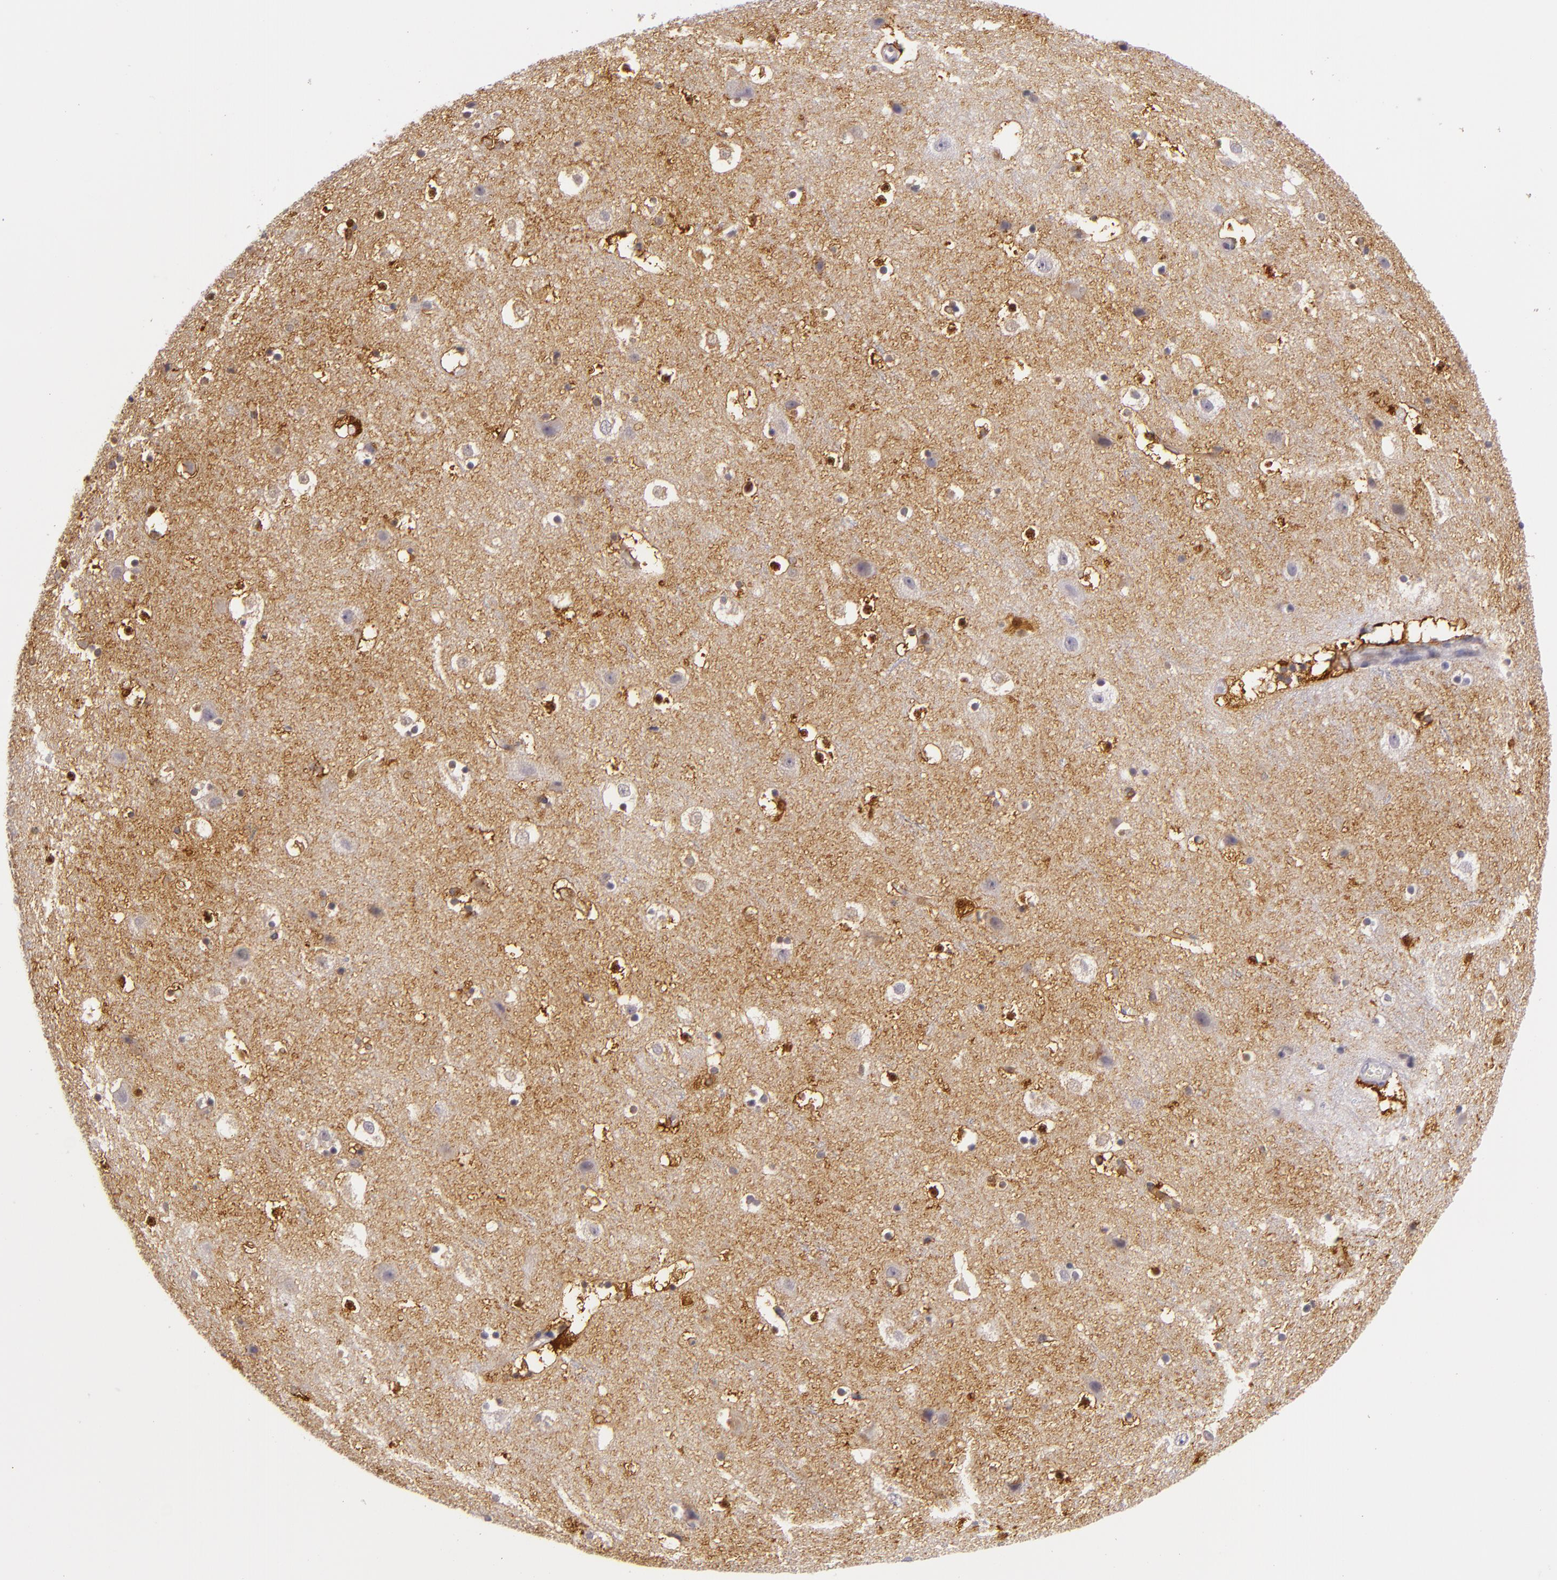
{"staining": {"intensity": "moderate", "quantity": ">75%", "location": "cytoplasmic/membranous"}, "tissue": "cerebral cortex", "cell_type": "Endothelial cells", "image_type": "normal", "snomed": [{"axis": "morphology", "description": "Normal tissue, NOS"}, {"axis": "topography", "description": "Cerebral cortex"}], "caption": "Immunohistochemical staining of benign cerebral cortex demonstrates >75% levels of moderate cytoplasmic/membranous protein staining in about >75% of endothelial cells. (DAB IHC with brightfield microscopy, high magnification).", "gene": "MT1A", "patient": {"sex": "male", "age": 45}}